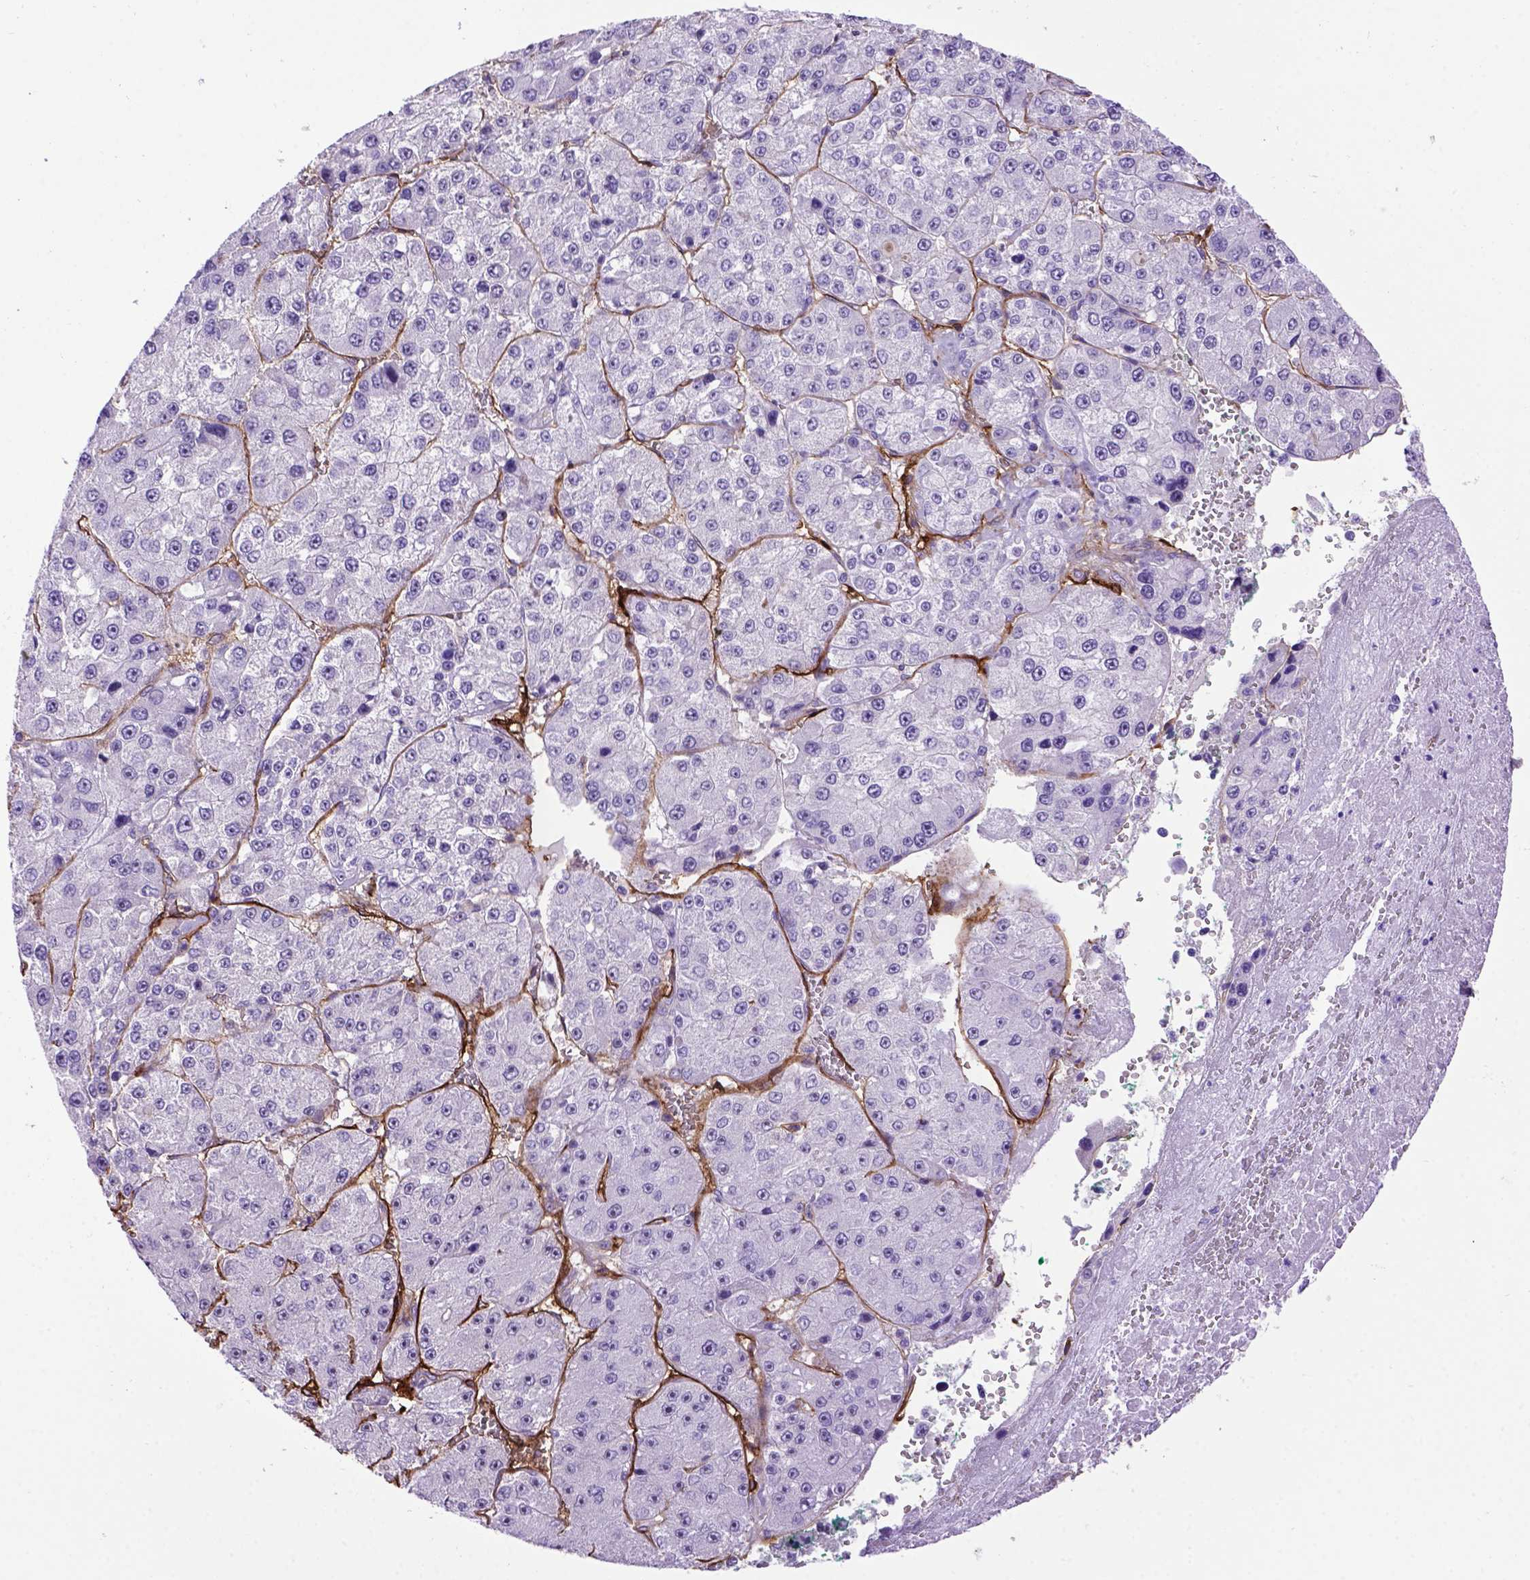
{"staining": {"intensity": "negative", "quantity": "none", "location": "none"}, "tissue": "liver cancer", "cell_type": "Tumor cells", "image_type": "cancer", "snomed": [{"axis": "morphology", "description": "Carcinoma, Hepatocellular, NOS"}, {"axis": "topography", "description": "Liver"}], "caption": "High magnification brightfield microscopy of hepatocellular carcinoma (liver) stained with DAB (brown) and counterstained with hematoxylin (blue): tumor cells show no significant positivity.", "gene": "ENG", "patient": {"sex": "female", "age": 73}}